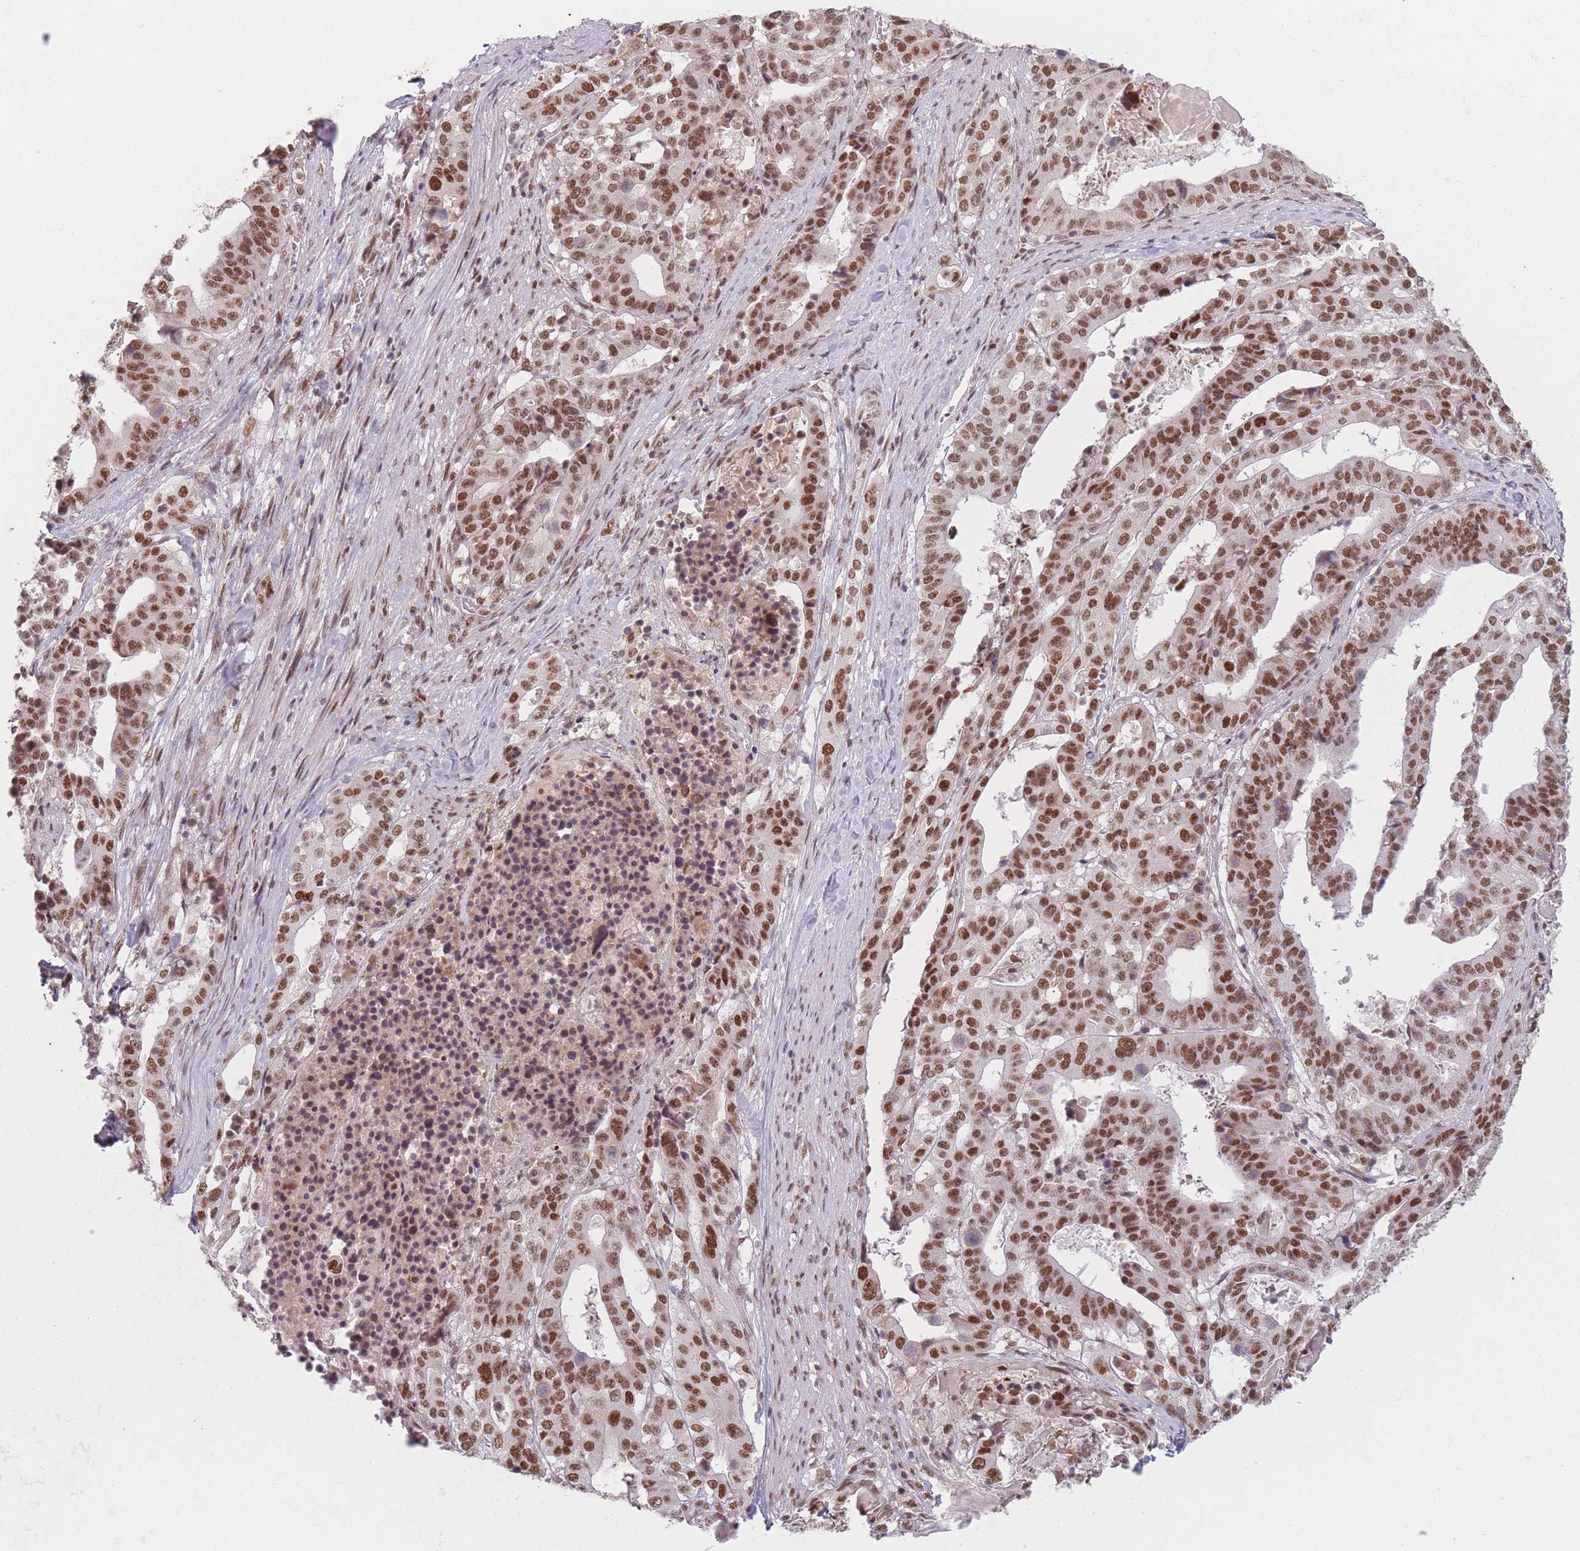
{"staining": {"intensity": "moderate", "quantity": ">75%", "location": "nuclear"}, "tissue": "stomach cancer", "cell_type": "Tumor cells", "image_type": "cancer", "snomed": [{"axis": "morphology", "description": "Adenocarcinoma, NOS"}, {"axis": "topography", "description": "Stomach"}], "caption": "Human stomach cancer stained with a protein marker shows moderate staining in tumor cells.", "gene": "SUPT6H", "patient": {"sex": "male", "age": 48}}